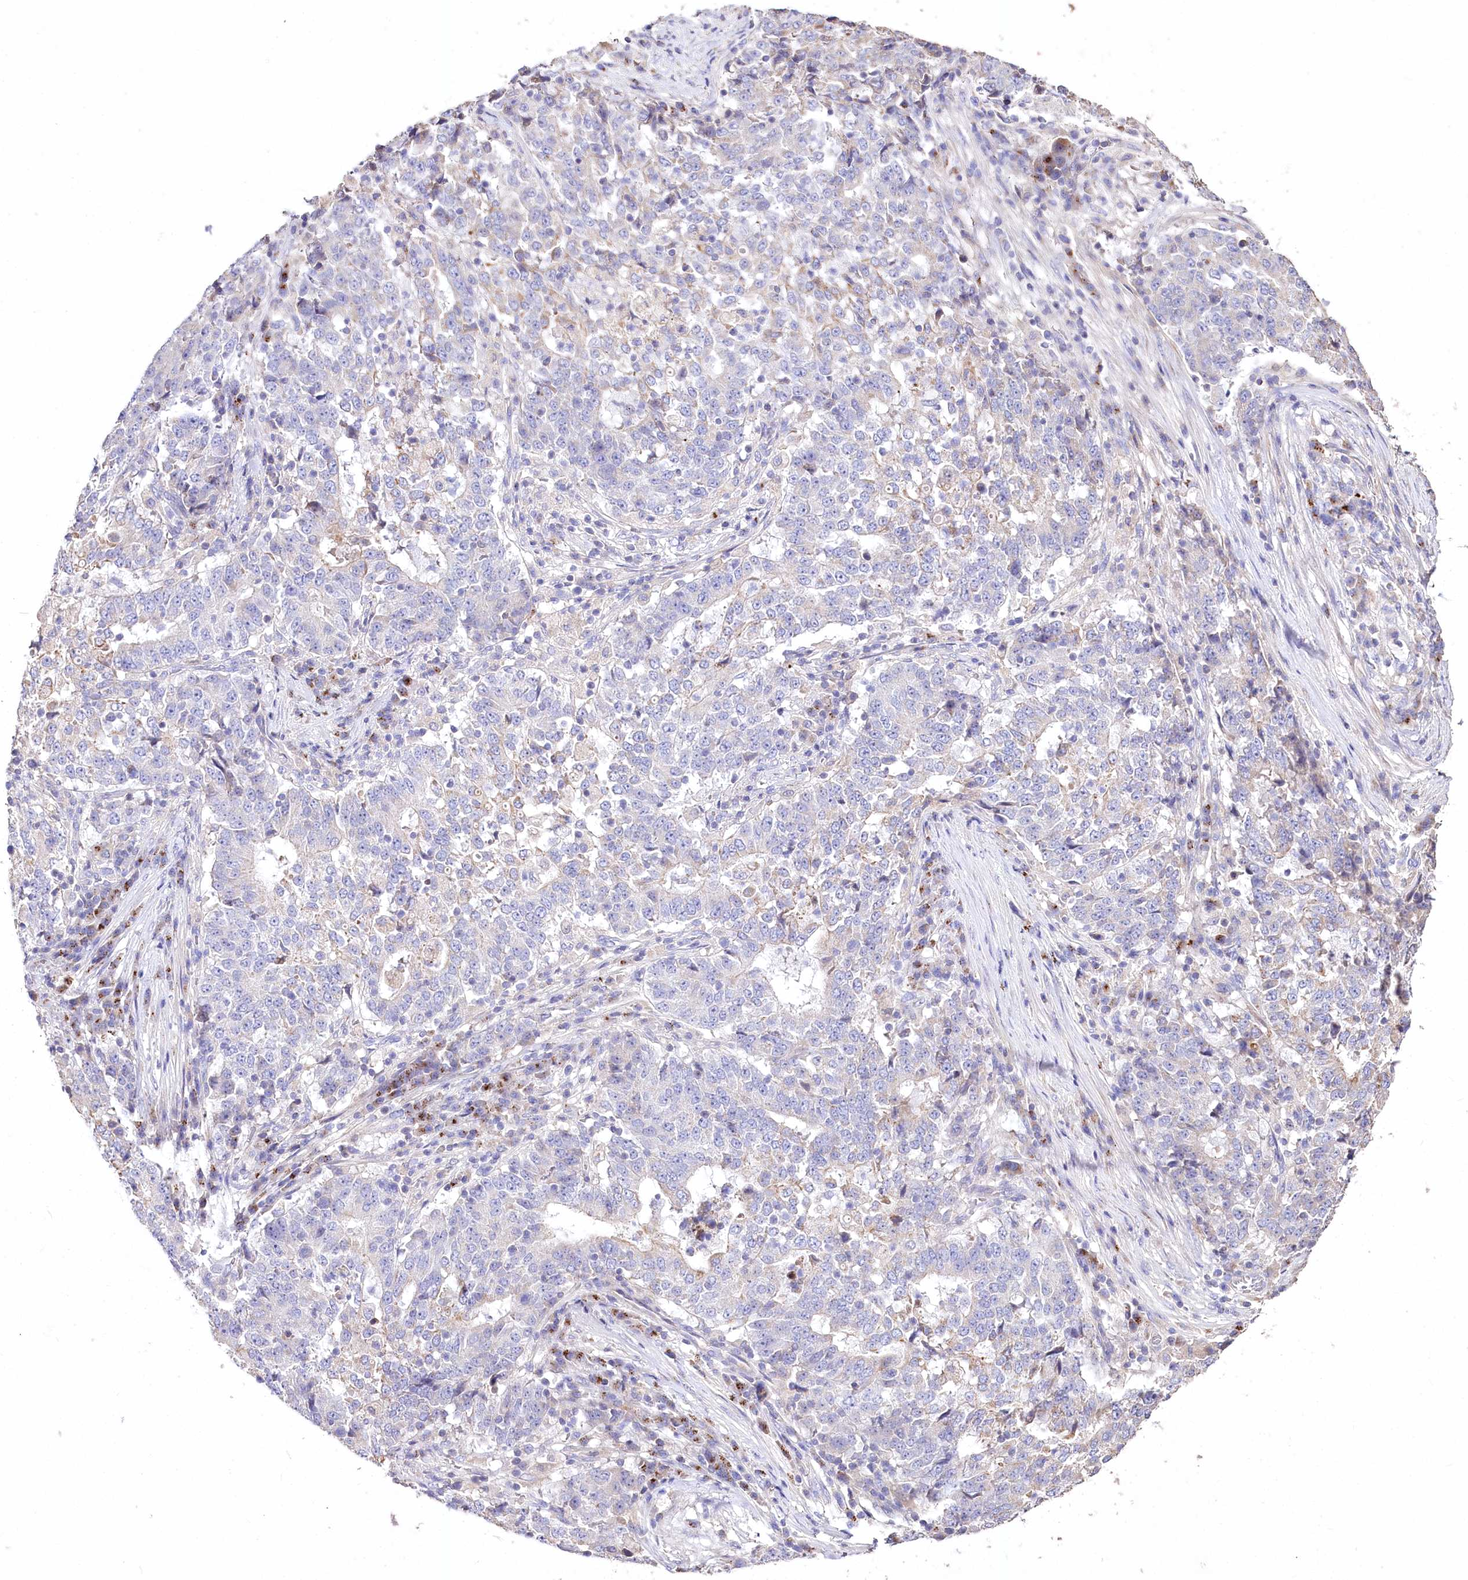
{"staining": {"intensity": "negative", "quantity": "none", "location": "none"}, "tissue": "stomach cancer", "cell_type": "Tumor cells", "image_type": "cancer", "snomed": [{"axis": "morphology", "description": "Adenocarcinoma, NOS"}, {"axis": "topography", "description": "Stomach"}], "caption": "High power microscopy photomicrograph of an immunohistochemistry (IHC) photomicrograph of stomach cancer (adenocarcinoma), revealing no significant staining in tumor cells.", "gene": "PTER", "patient": {"sex": "male", "age": 59}}